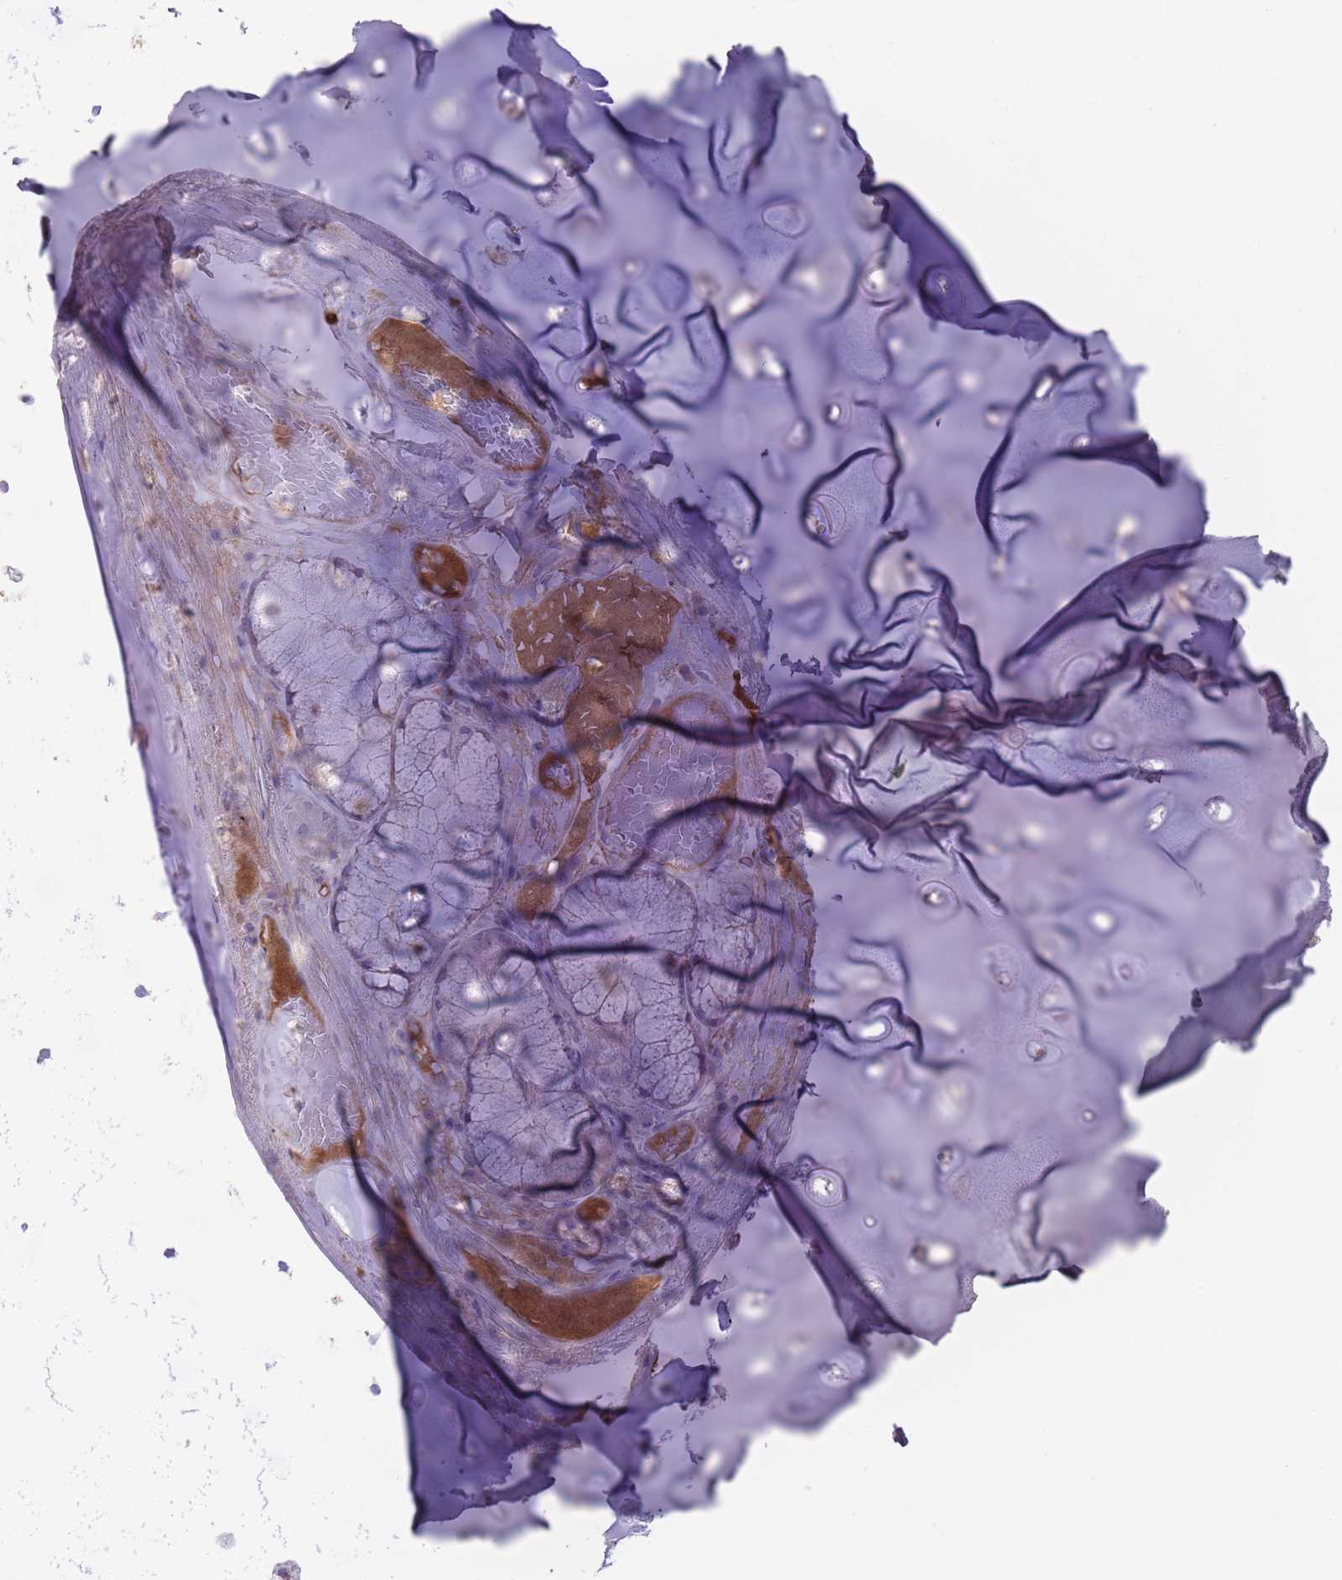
{"staining": {"intensity": "negative", "quantity": "none", "location": "none"}, "tissue": "adipose tissue", "cell_type": "Adipocytes", "image_type": "normal", "snomed": [{"axis": "morphology", "description": "Normal tissue, NOS"}, {"axis": "topography", "description": "Cartilage tissue"}, {"axis": "topography", "description": "Bronchus"}], "caption": "A photomicrograph of adipose tissue stained for a protein demonstrates no brown staining in adipocytes. (DAB immunohistochemistry with hematoxylin counter stain).", "gene": "CFH", "patient": {"sex": "male", "age": 56}}